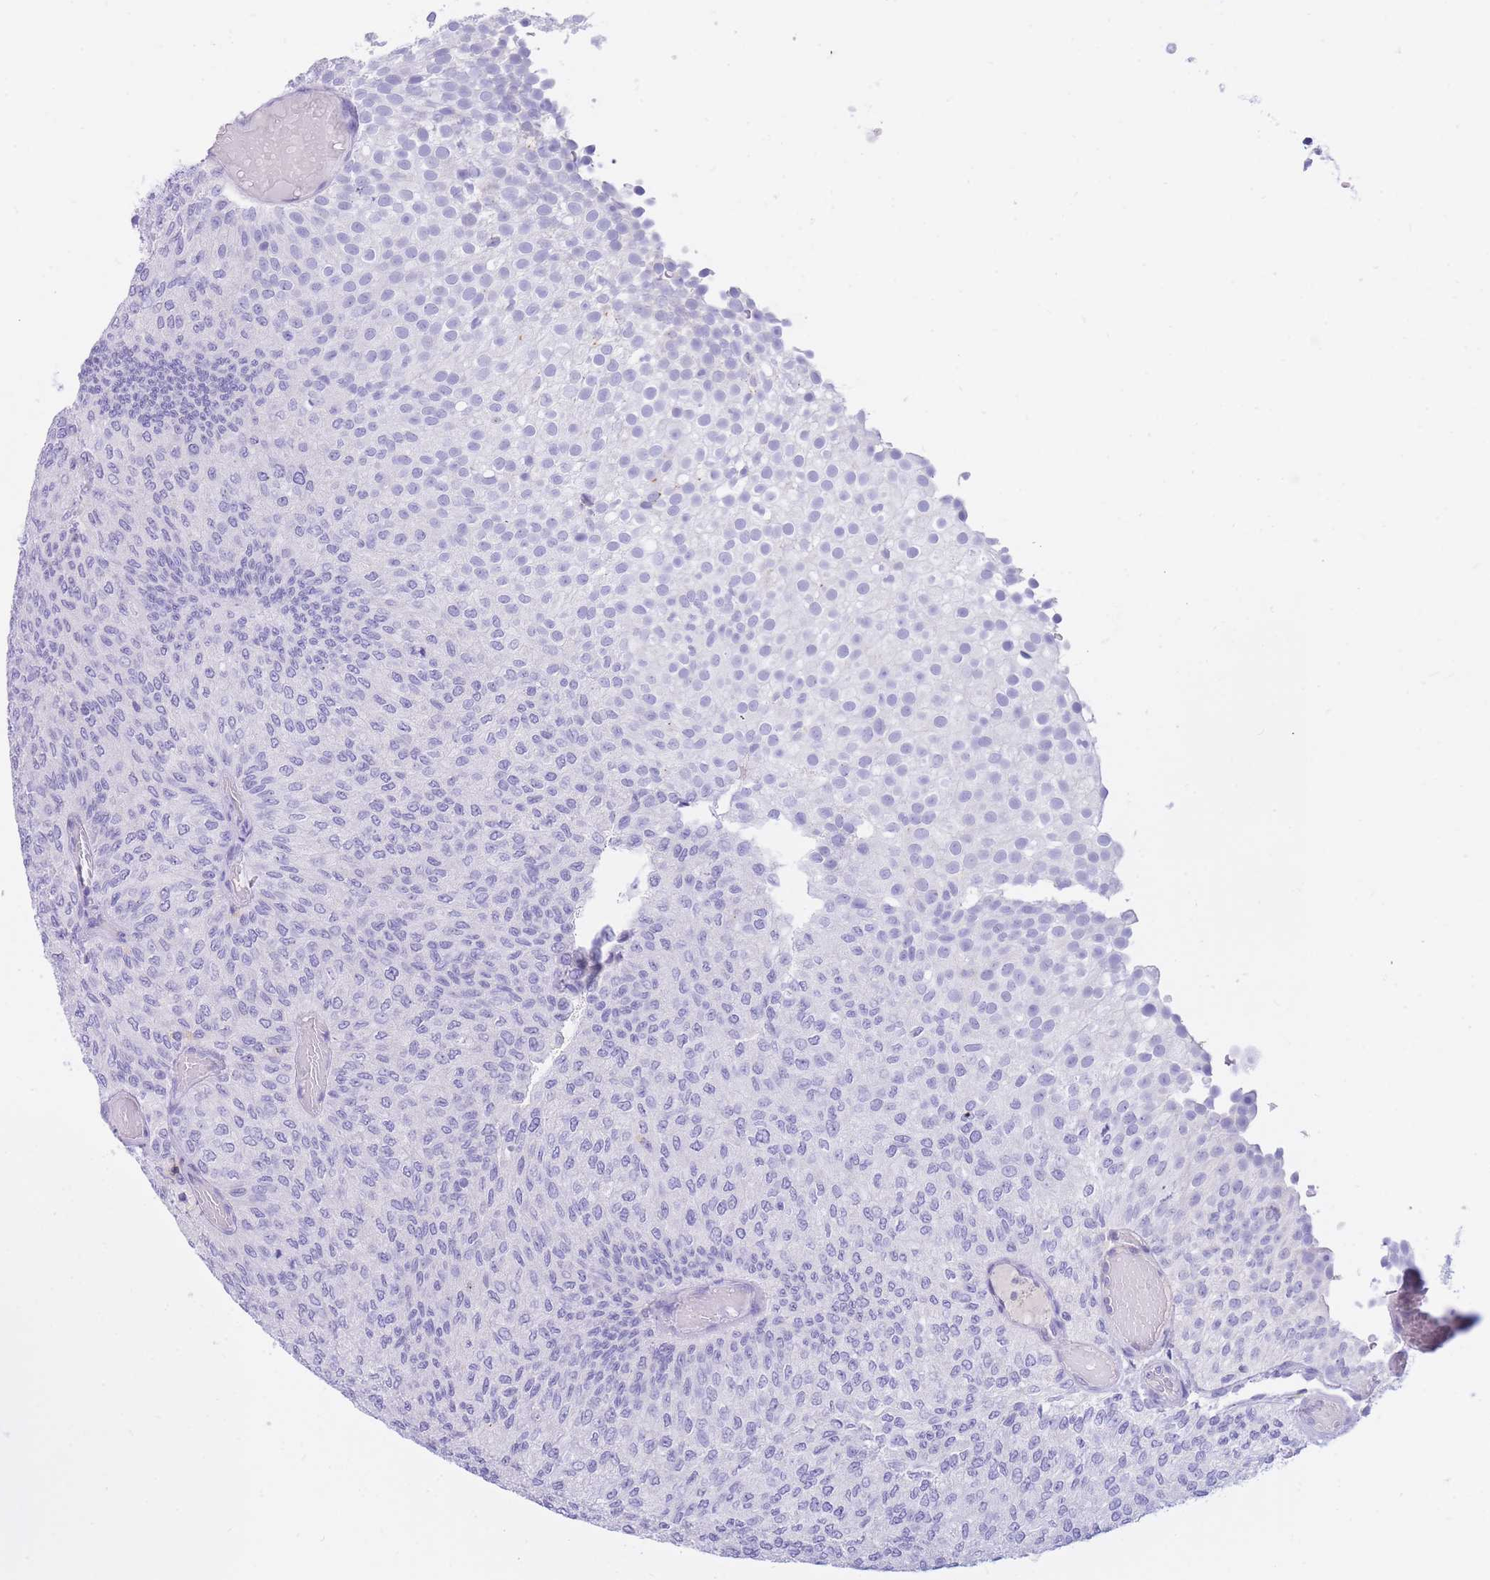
{"staining": {"intensity": "negative", "quantity": "none", "location": "none"}, "tissue": "urothelial cancer", "cell_type": "Tumor cells", "image_type": "cancer", "snomed": [{"axis": "morphology", "description": "Urothelial carcinoma, Low grade"}, {"axis": "topography", "description": "Urinary bladder"}], "caption": "Immunohistochemistry image of neoplastic tissue: urothelial carcinoma (low-grade) stained with DAB demonstrates no significant protein positivity in tumor cells.", "gene": "SULT1A1", "patient": {"sex": "male", "age": 78}}